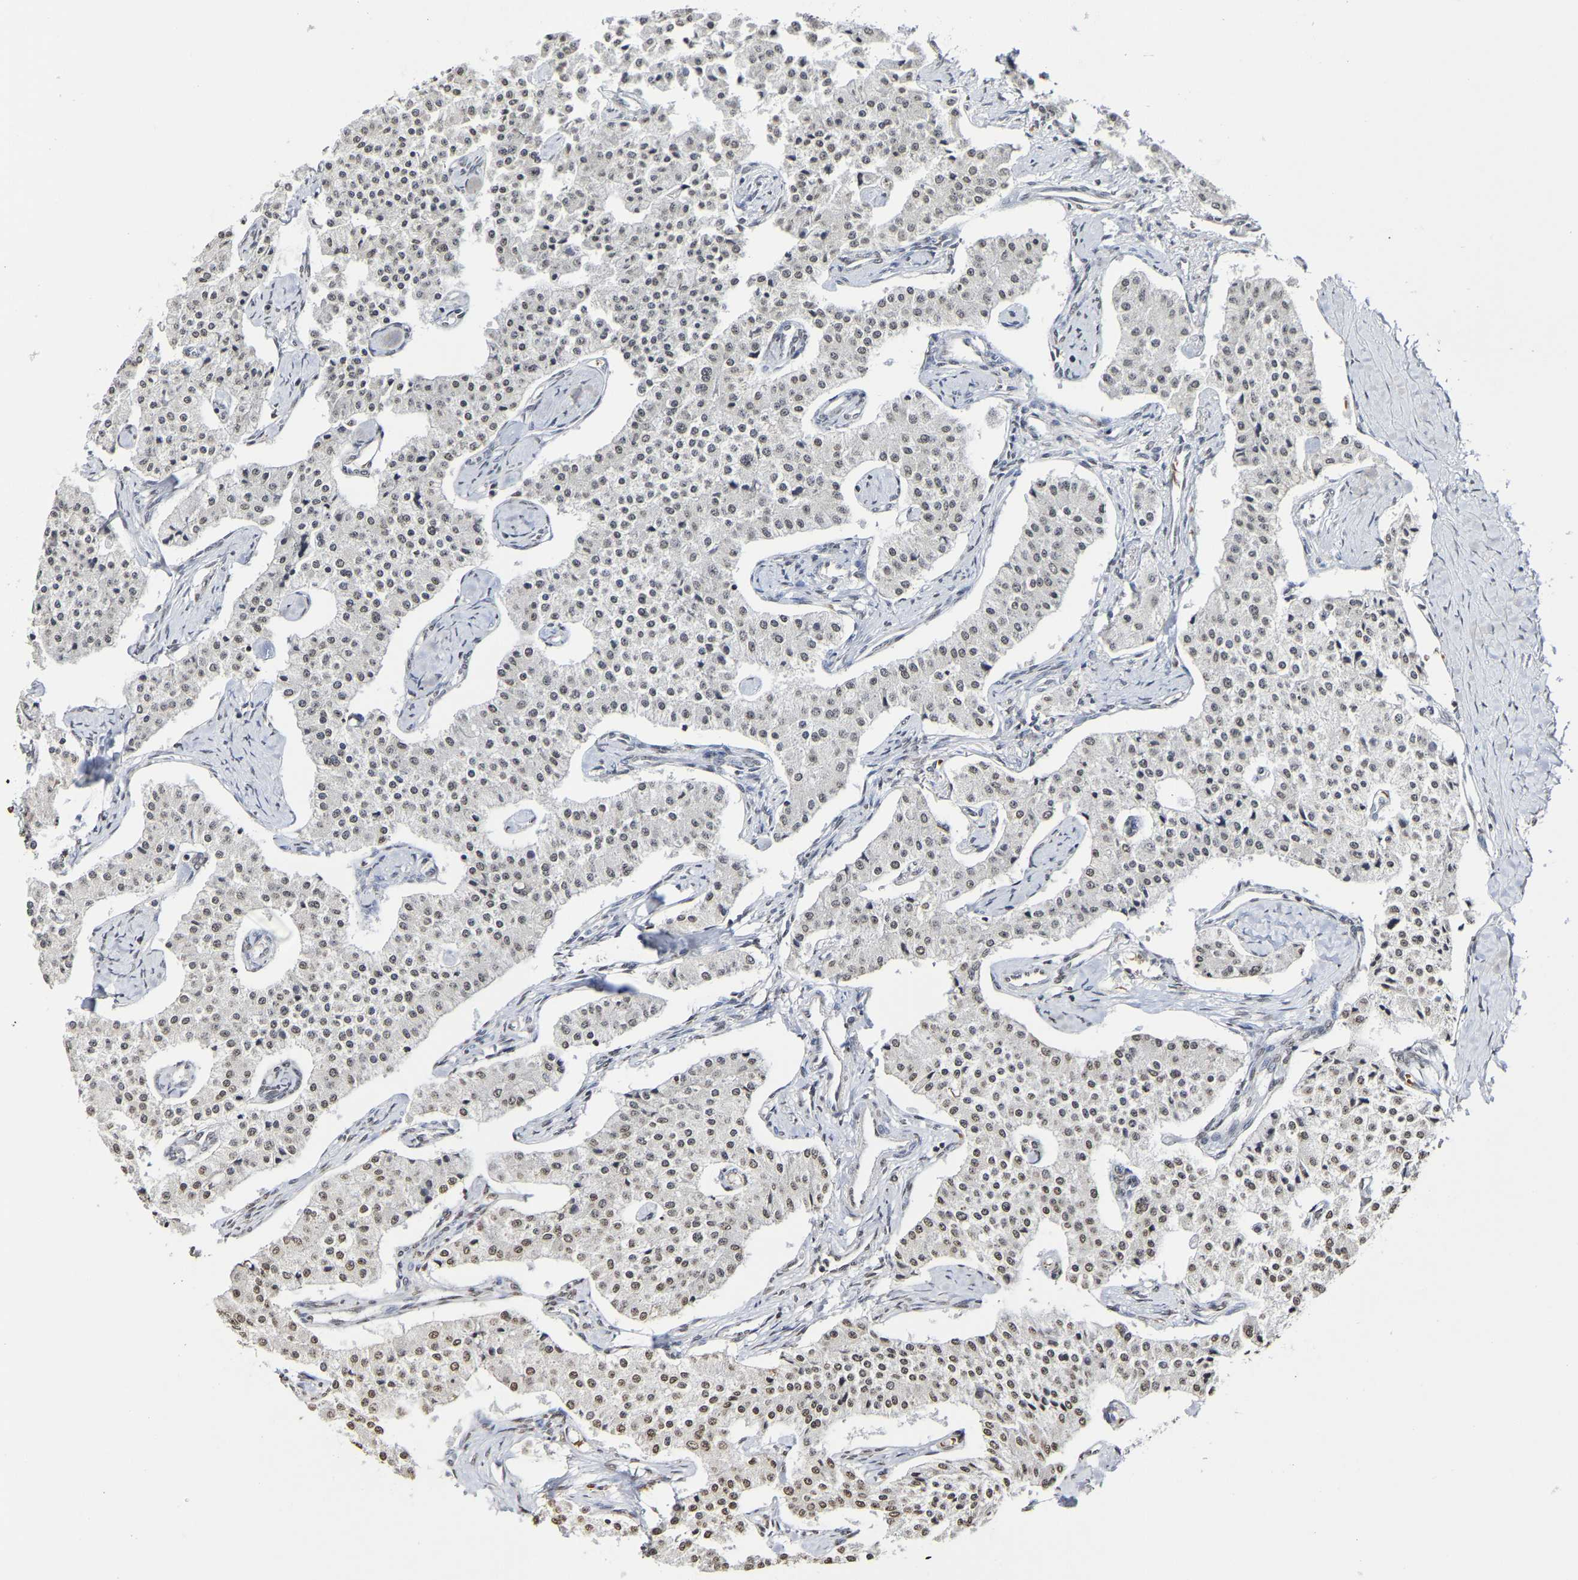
{"staining": {"intensity": "moderate", "quantity": "25%-75%", "location": "nuclear"}, "tissue": "carcinoid", "cell_type": "Tumor cells", "image_type": "cancer", "snomed": [{"axis": "morphology", "description": "Carcinoid, malignant, NOS"}, {"axis": "topography", "description": "Colon"}], "caption": "DAB (3,3'-diaminobenzidine) immunohistochemical staining of malignant carcinoid exhibits moderate nuclear protein expression in about 25%-75% of tumor cells. Nuclei are stained in blue.", "gene": "ATF4", "patient": {"sex": "female", "age": 52}}